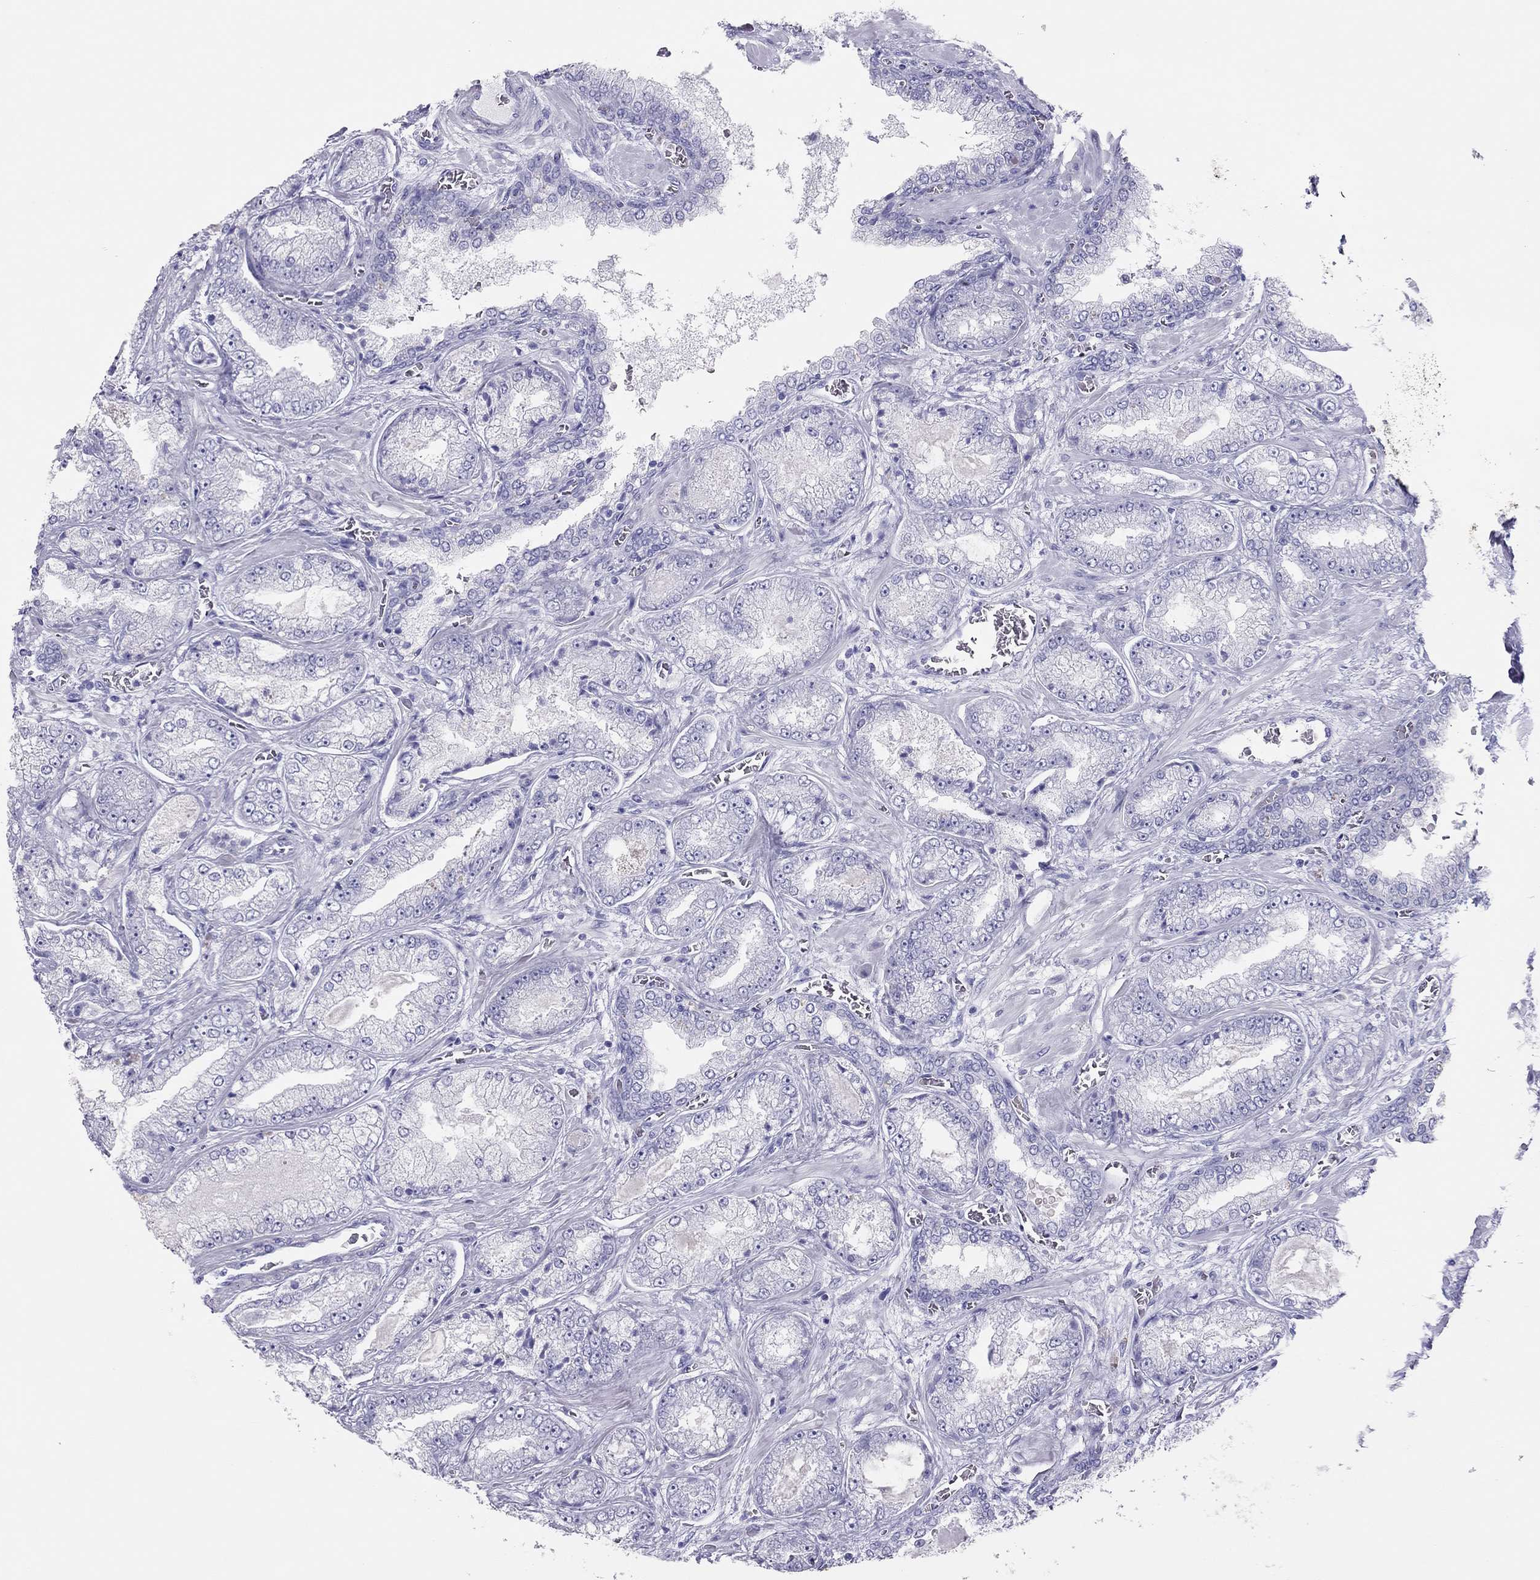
{"staining": {"intensity": "negative", "quantity": "none", "location": "none"}, "tissue": "prostate cancer", "cell_type": "Tumor cells", "image_type": "cancer", "snomed": [{"axis": "morphology", "description": "Adenocarcinoma, Low grade"}, {"axis": "topography", "description": "Prostate"}], "caption": "Protein analysis of prostate low-grade adenocarcinoma exhibits no significant staining in tumor cells.", "gene": "TSHB", "patient": {"sex": "male", "age": 57}}